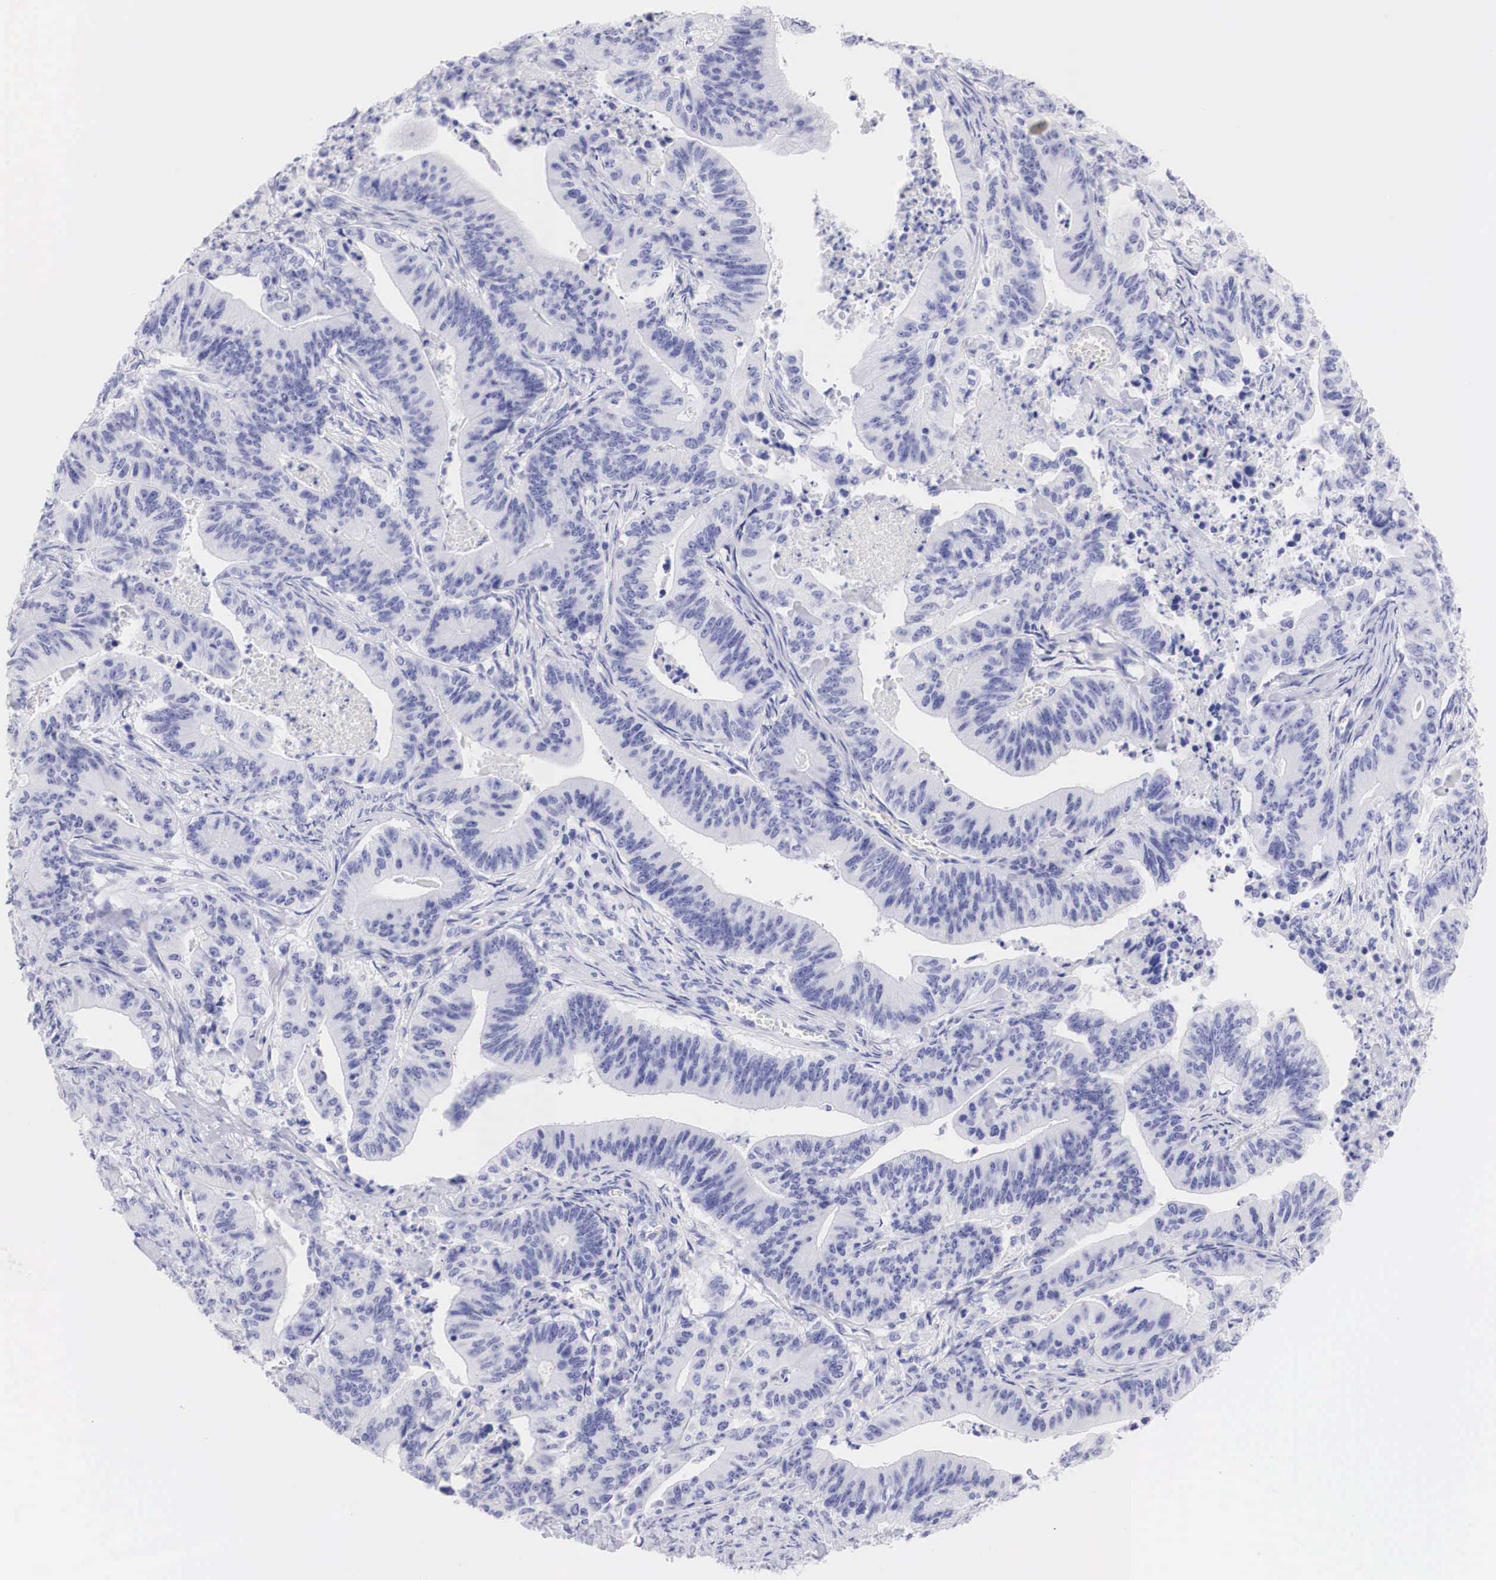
{"staining": {"intensity": "negative", "quantity": "none", "location": "none"}, "tissue": "stomach cancer", "cell_type": "Tumor cells", "image_type": "cancer", "snomed": [{"axis": "morphology", "description": "Adenocarcinoma, NOS"}, {"axis": "topography", "description": "Stomach, lower"}], "caption": "Protein analysis of stomach cancer displays no significant staining in tumor cells. Brightfield microscopy of immunohistochemistry stained with DAB (brown) and hematoxylin (blue), captured at high magnification.", "gene": "TYR", "patient": {"sex": "female", "age": 86}}